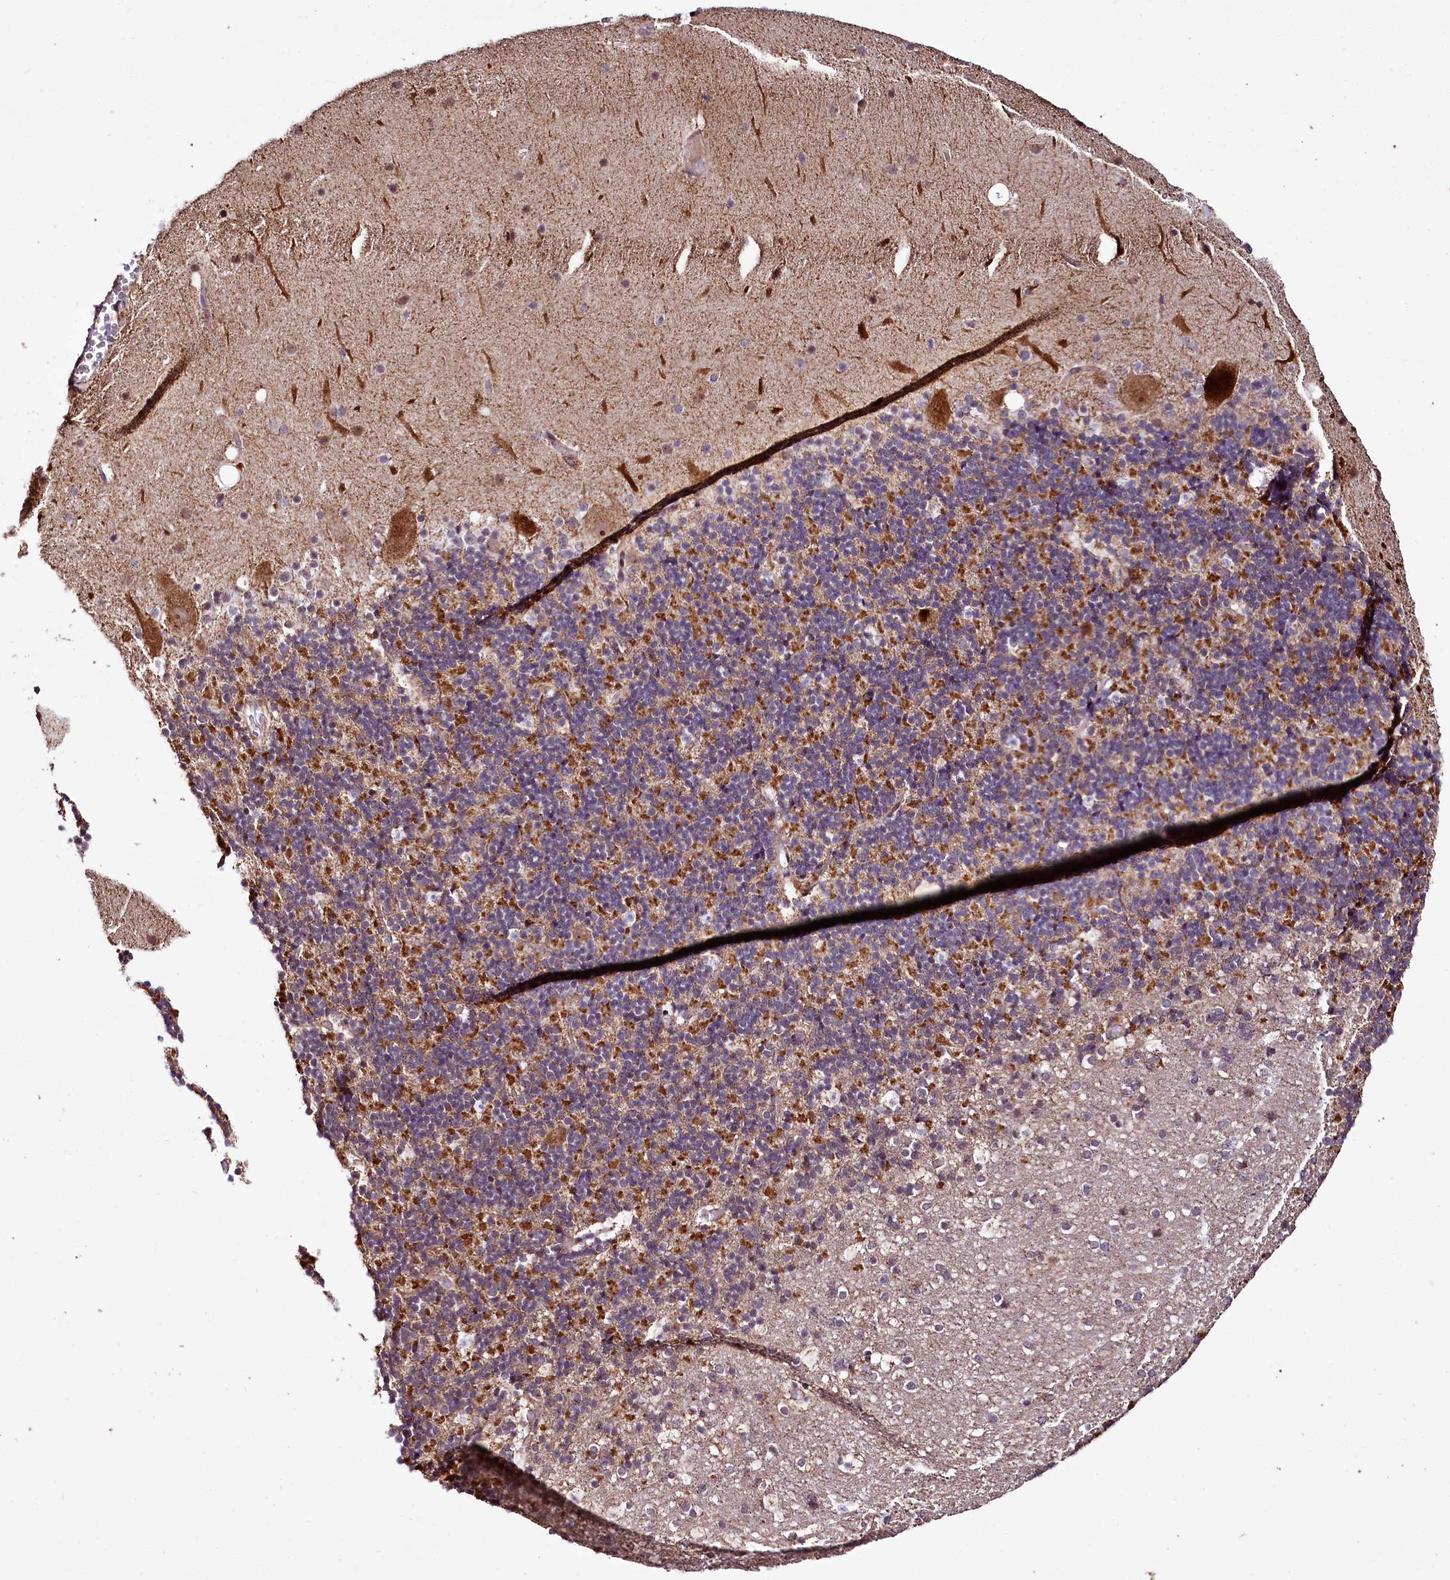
{"staining": {"intensity": "moderate", "quantity": ">75%", "location": "cytoplasmic/membranous"}, "tissue": "cerebellum", "cell_type": "Cells in granular layer", "image_type": "normal", "snomed": [{"axis": "morphology", "description": "Normal tissue, NOS"}, {"axis": "topography", "description": "Cerebellum"}], "caption": "Immunohistochemistry image of normal human cerebellum stained for a protein (brown), which demonstrates medium levels of moderate cytoplasmic/membranous expression in about >75% of cells in granular layer.", "gene": "ST7", "patient": {"sex": "male", "age": 57}}